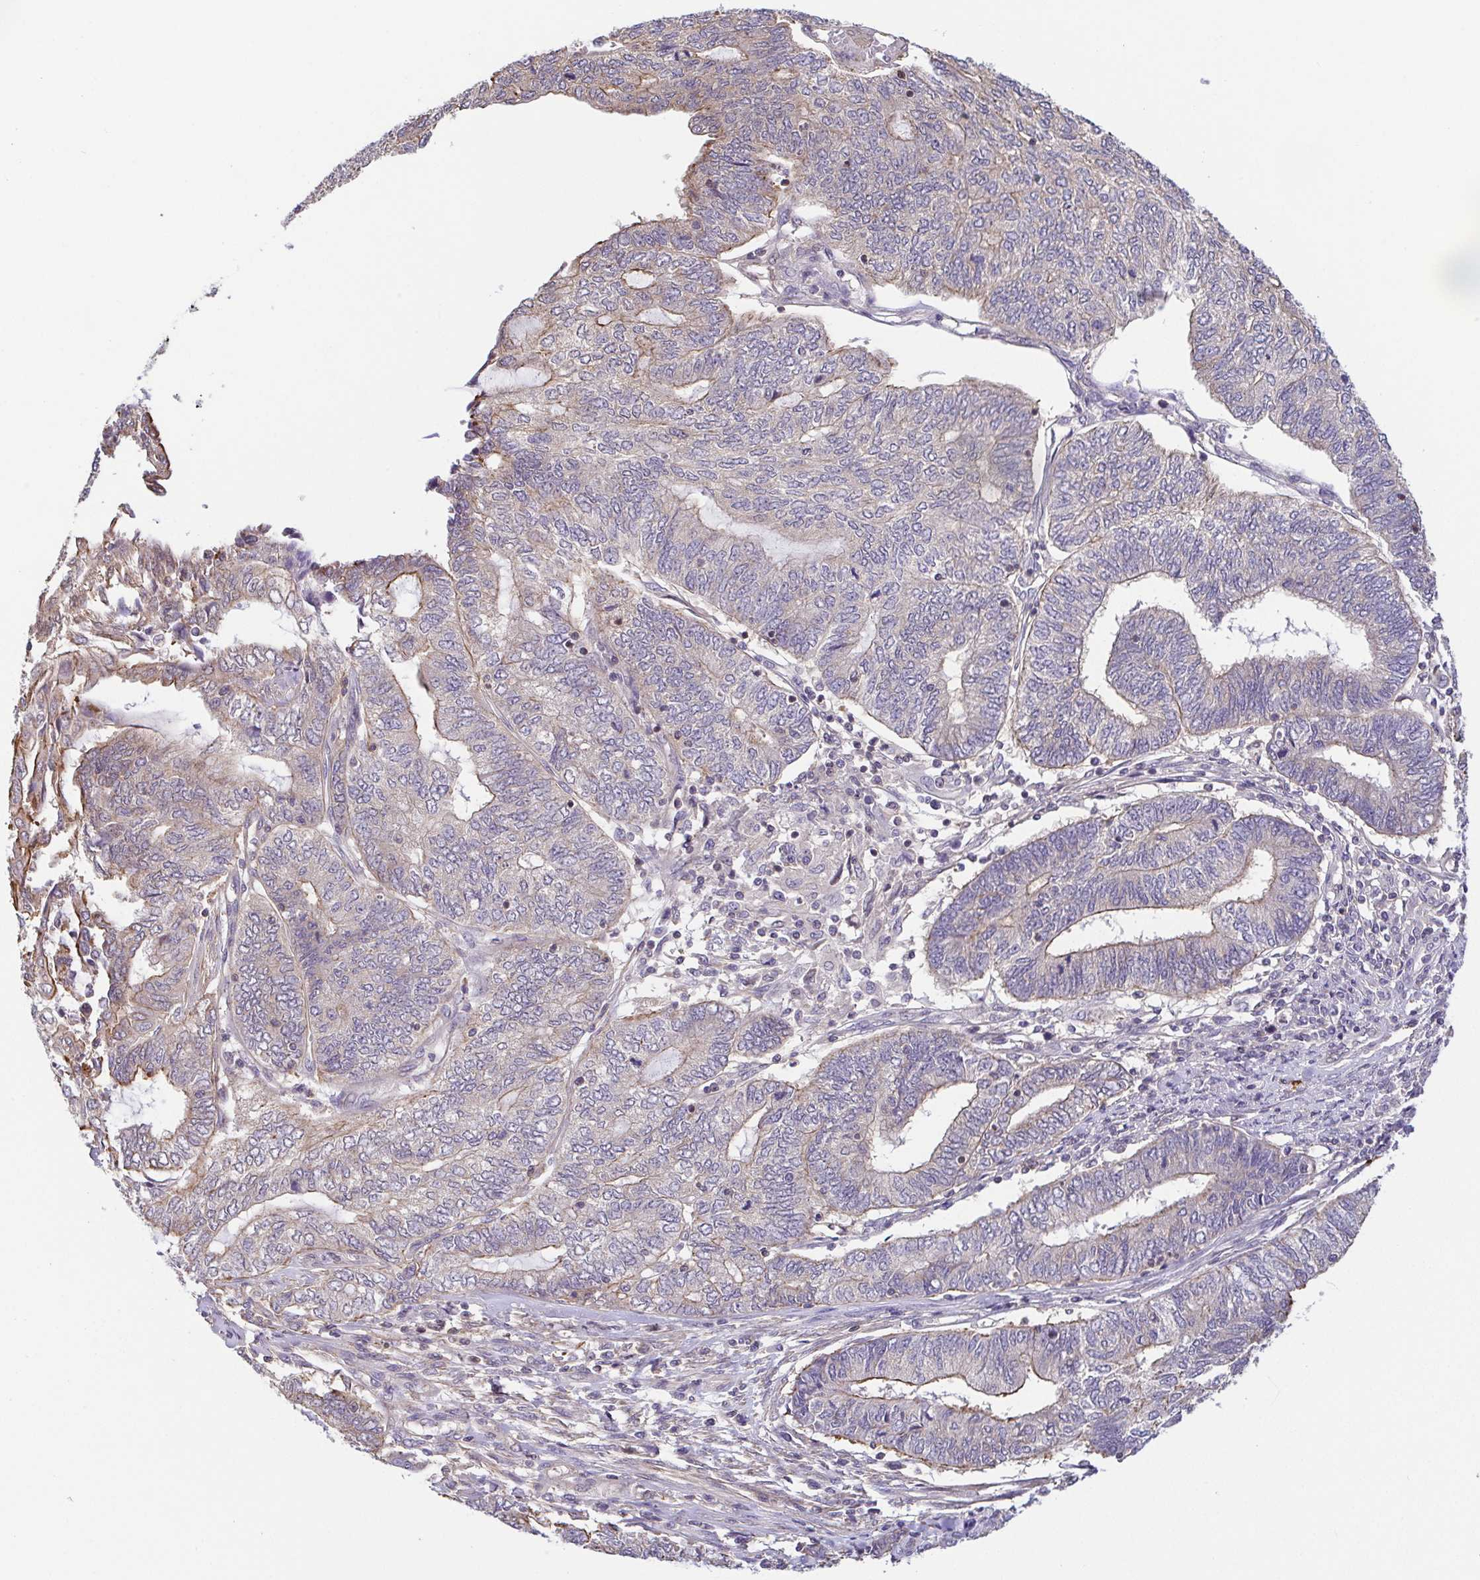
{"staining": {"intensity": "weak", "quantity": "25%-75%", "location": "cytoplasmic/membranous"}, "tissue": "endometrial cancer", "cell_type": "Tumor cells", "image_type": "cancer", "snomed": [{"axis": "morphology", "description": "Adenocarcinoma, NOS"}, {"axis": "topography", "description": "Uterus"}, {"axis": "topography", "description": "Endometrium"}], "caption": "A brown stain shows weak cytoplasmic/membranous expression of a protein in human endometrial cancer tumor cells.", "gene": "PREPL", "patient": {"sex": "female", "age": 70}}